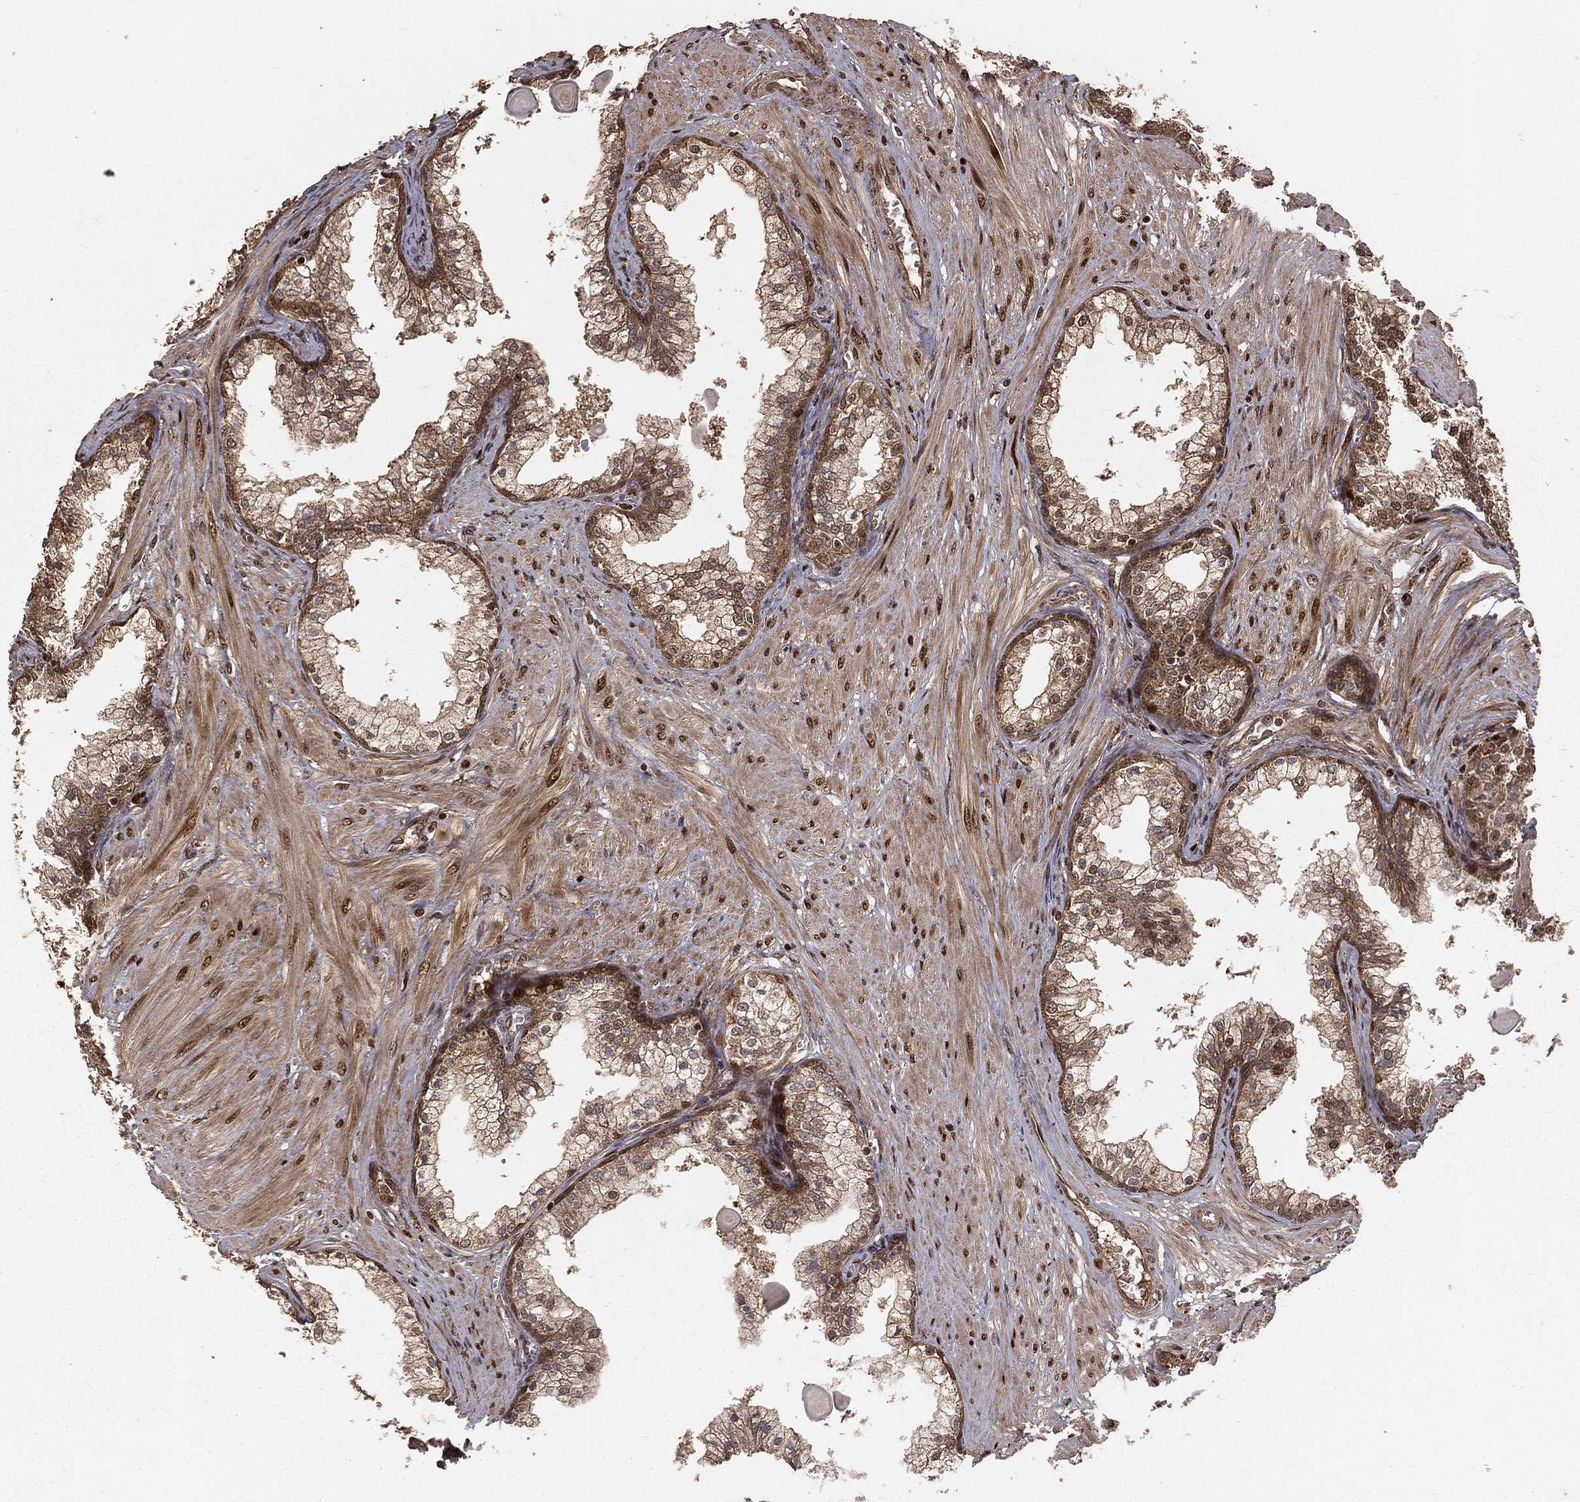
{"staining": {"intensity": "moderate", "quantity": ">75%", "location": "cytoplasmic/membranous"}, "tissue": "prostate cancer", "cell_type": "Tumor cells", "image_type": "cancer", "snomed": [{"axis": "morphology", "description": "Adenocarcinoma, NOS"}, {"axis": "topography", "description": "Prostate"}], "caption": "IHC staining of prostate adenocarcinoma, which reveals medium levels of moderate cytoplasmic/membranous expression in approximately >75% of tumor cells indicating moderate cytoplasmic/membranous protein staining. The staining was performed using DAB (3,3'-diaminobenzidine) (brown) for protein detection and nuclei were counterstained in hematoxylin (blue).", "gene": "MAPK1", "patient": {"sex": "male", "age": 67}}